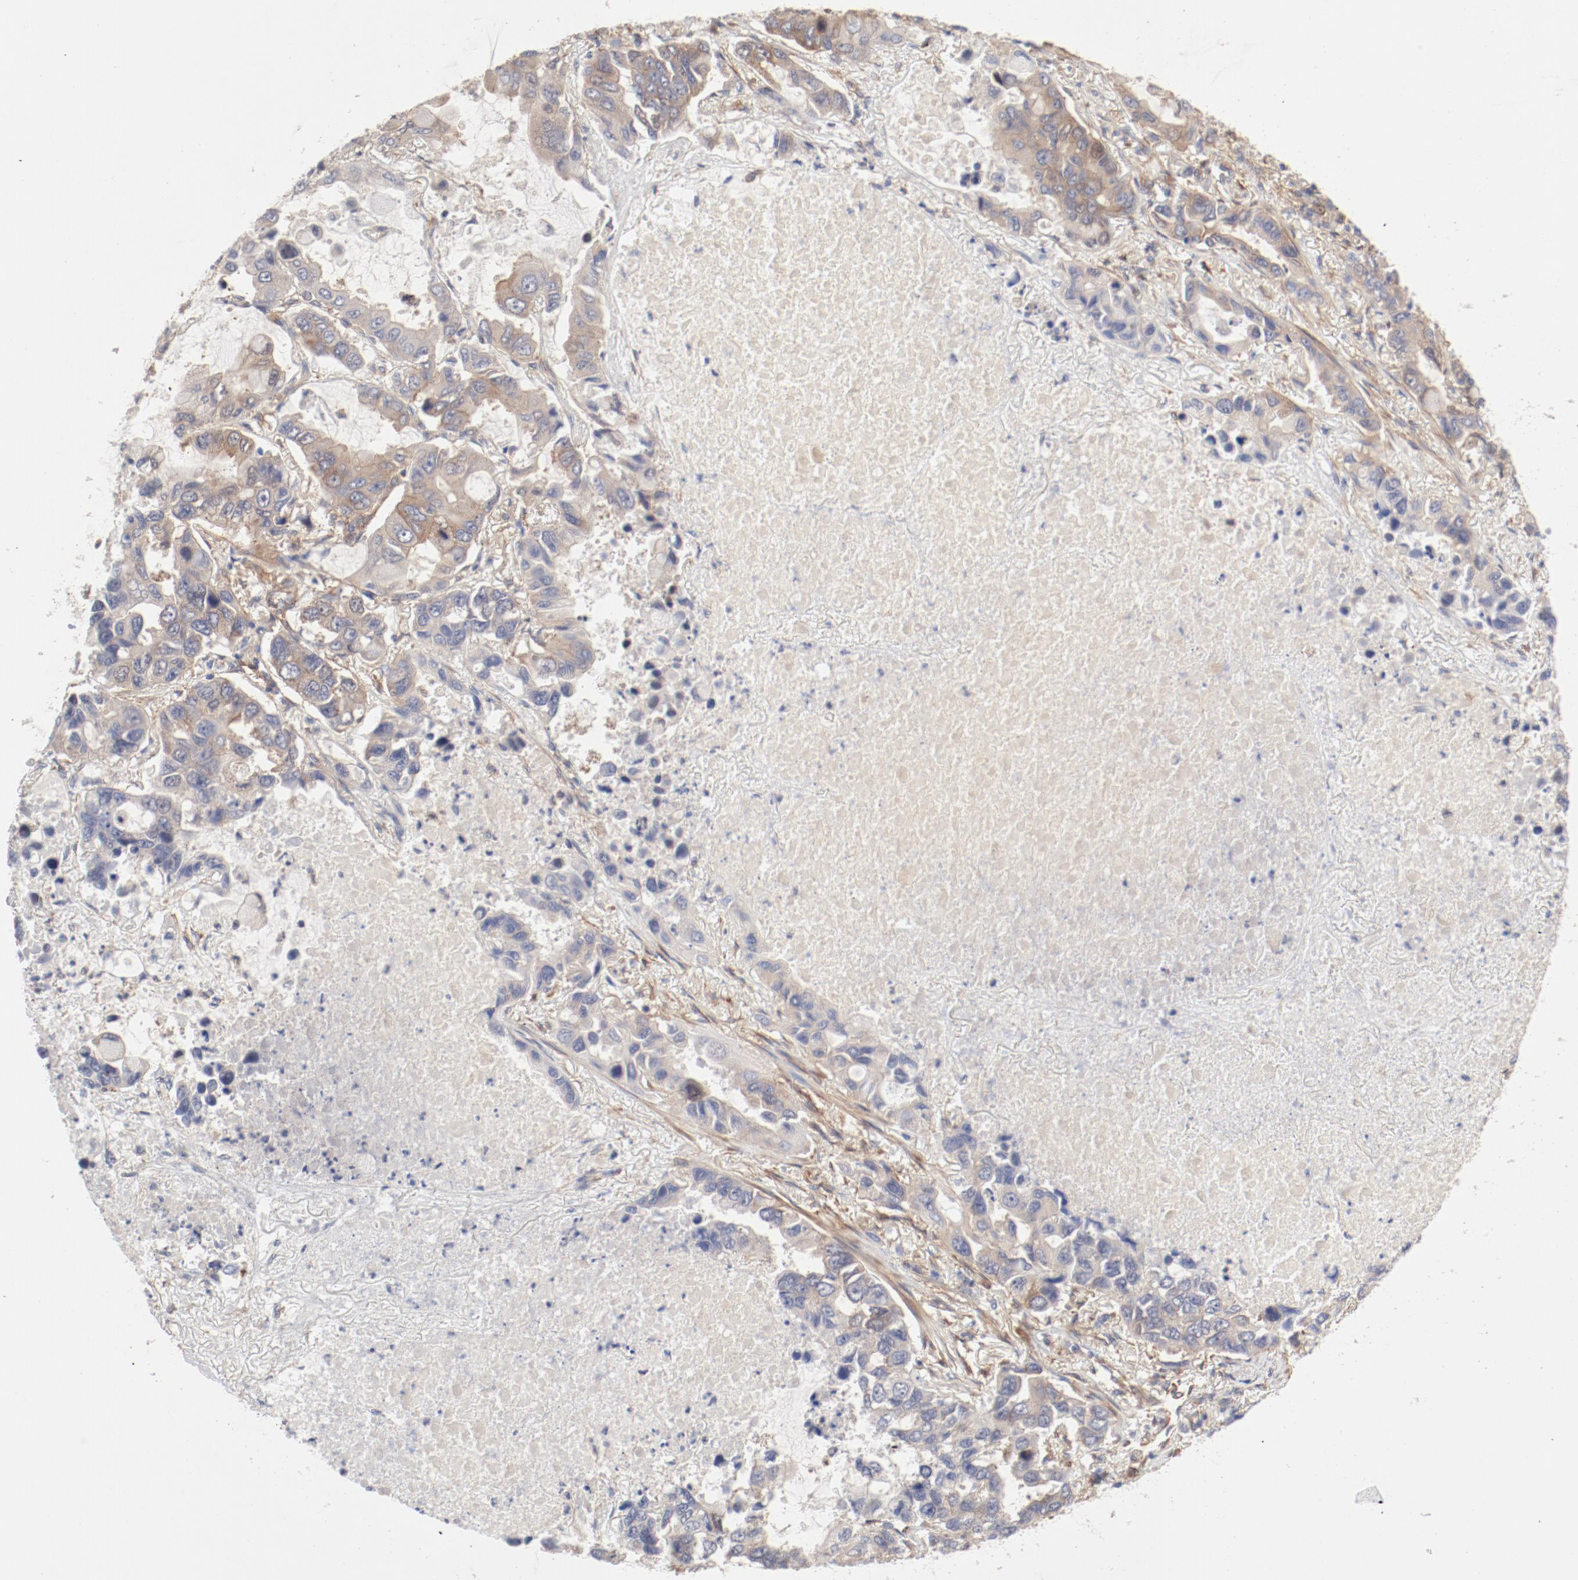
{"staining": {"intensity": "moderate", "quantity": "25%-75%", "location": "cytoplasmic/membranous"}, "tissue": "lung cancer", "cell_type": "Tumor cells", "image_type": "cancer", "snomed": [{"axis": "morphology", "description": "Adenocarcinoma, NOS"}, {"axis": "topography", "description": "Lung"}], "caption": "High-magnification brightfield microscopy of adenocarcinoma (lung) stained with DAB (3,3'-diaminobenzidine) (brown) and counterstained with hematoxylin (blue). tumor cells exhibit moderate cytoplasmic/membranous staining is identified in approximately25%-75% of cells.", "gene": "AP2A1", "patient": {"sex": "male", "age": 64}}